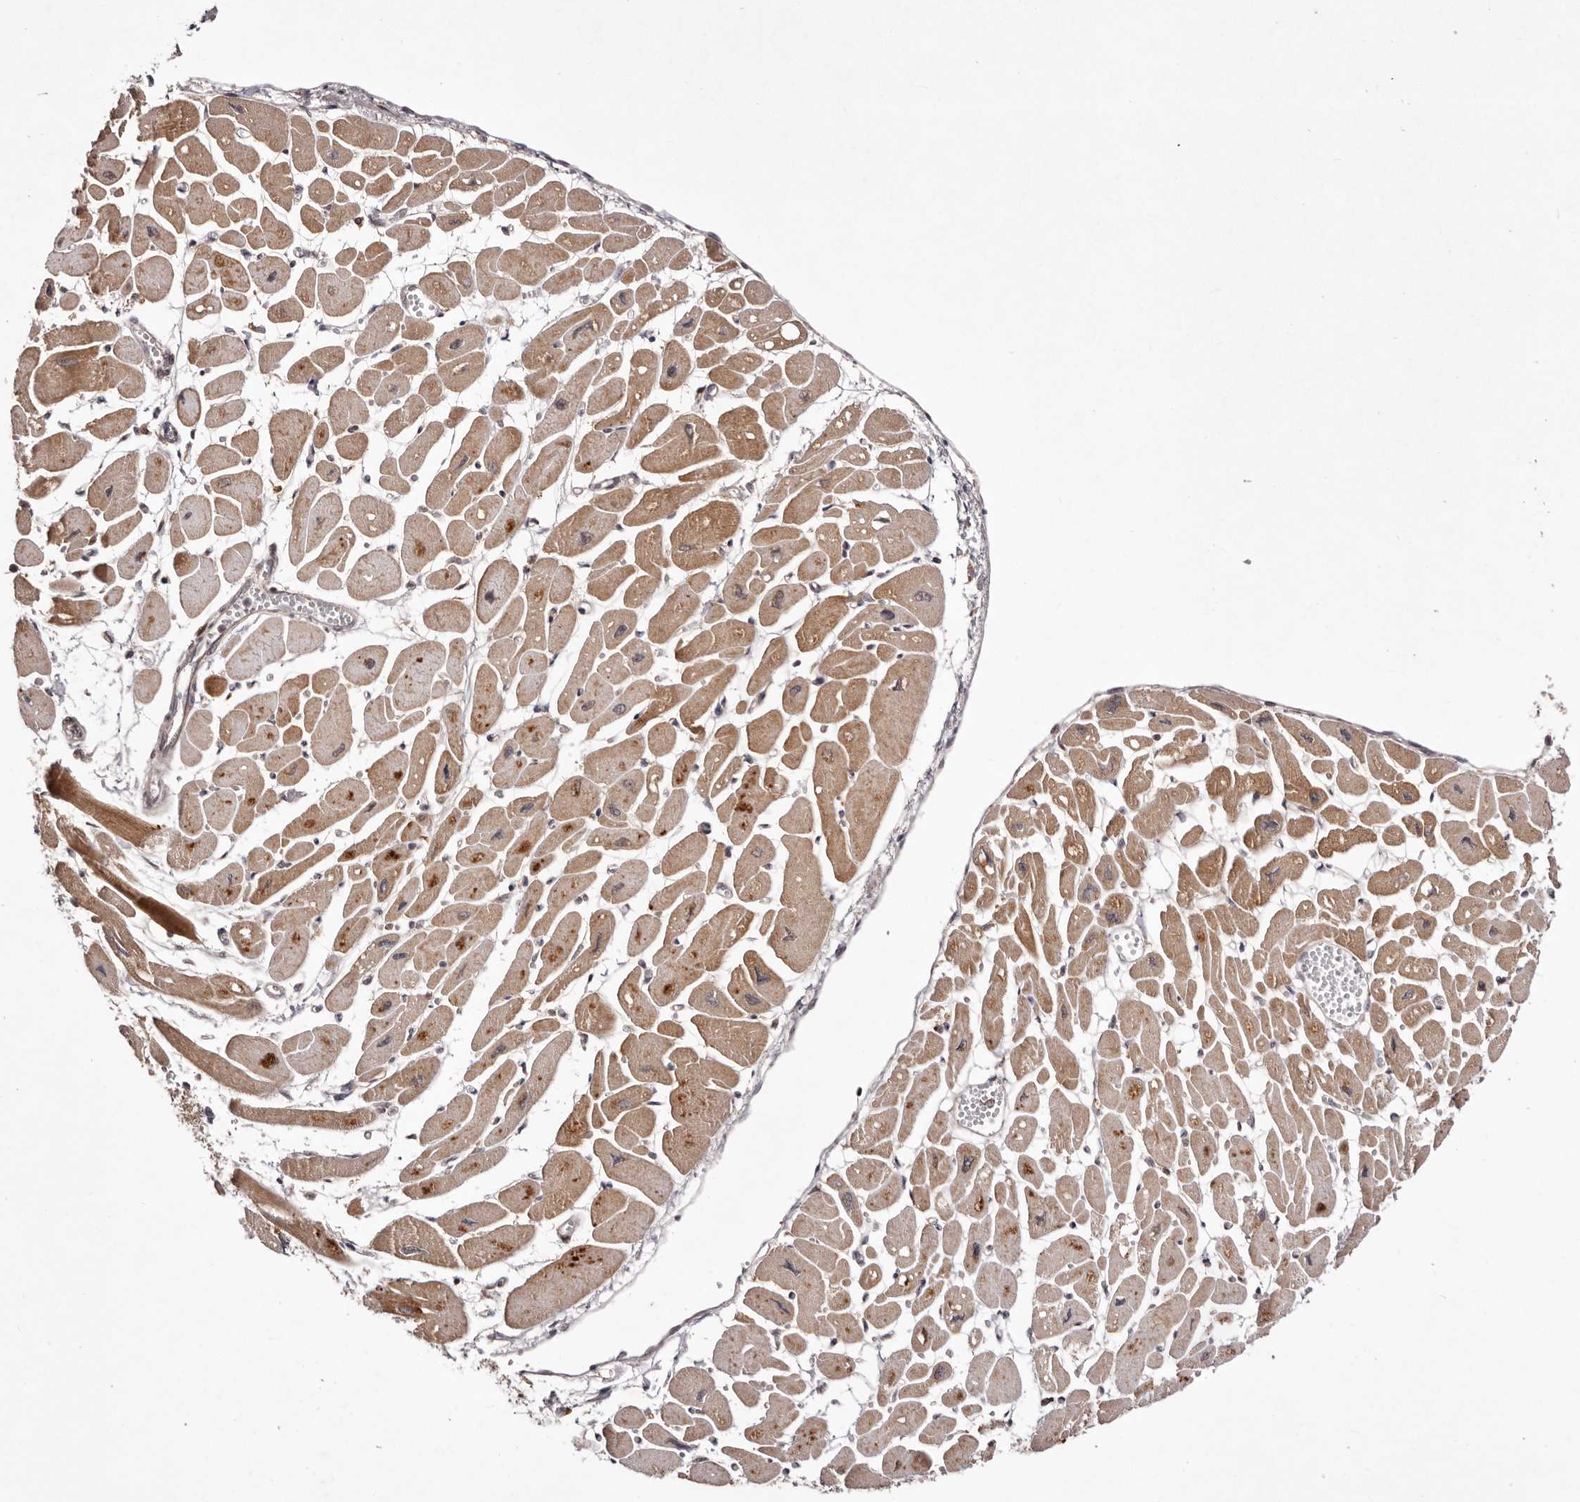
{"staining": {"intensity": "moderate", "quantity": ">75%", "location": "cytoplasmic/membranous"}, "tissue": "heart muscle", "cell_type": "Cardiomyocytes", "image_type": "normal", "snomed": [{"axis": "morphology", "description": "Normal tissue, NOS"}, {"axis": "topography", "description": "Heart"}], "caption": "Moderate cytoplasmic/membranous positivity for a protein is appreciated in about >75% of cardiomyocytes of benign heart muscle using IHC.", "gene": "EGR3", "patient": {"sex": "female", "age": 54}}